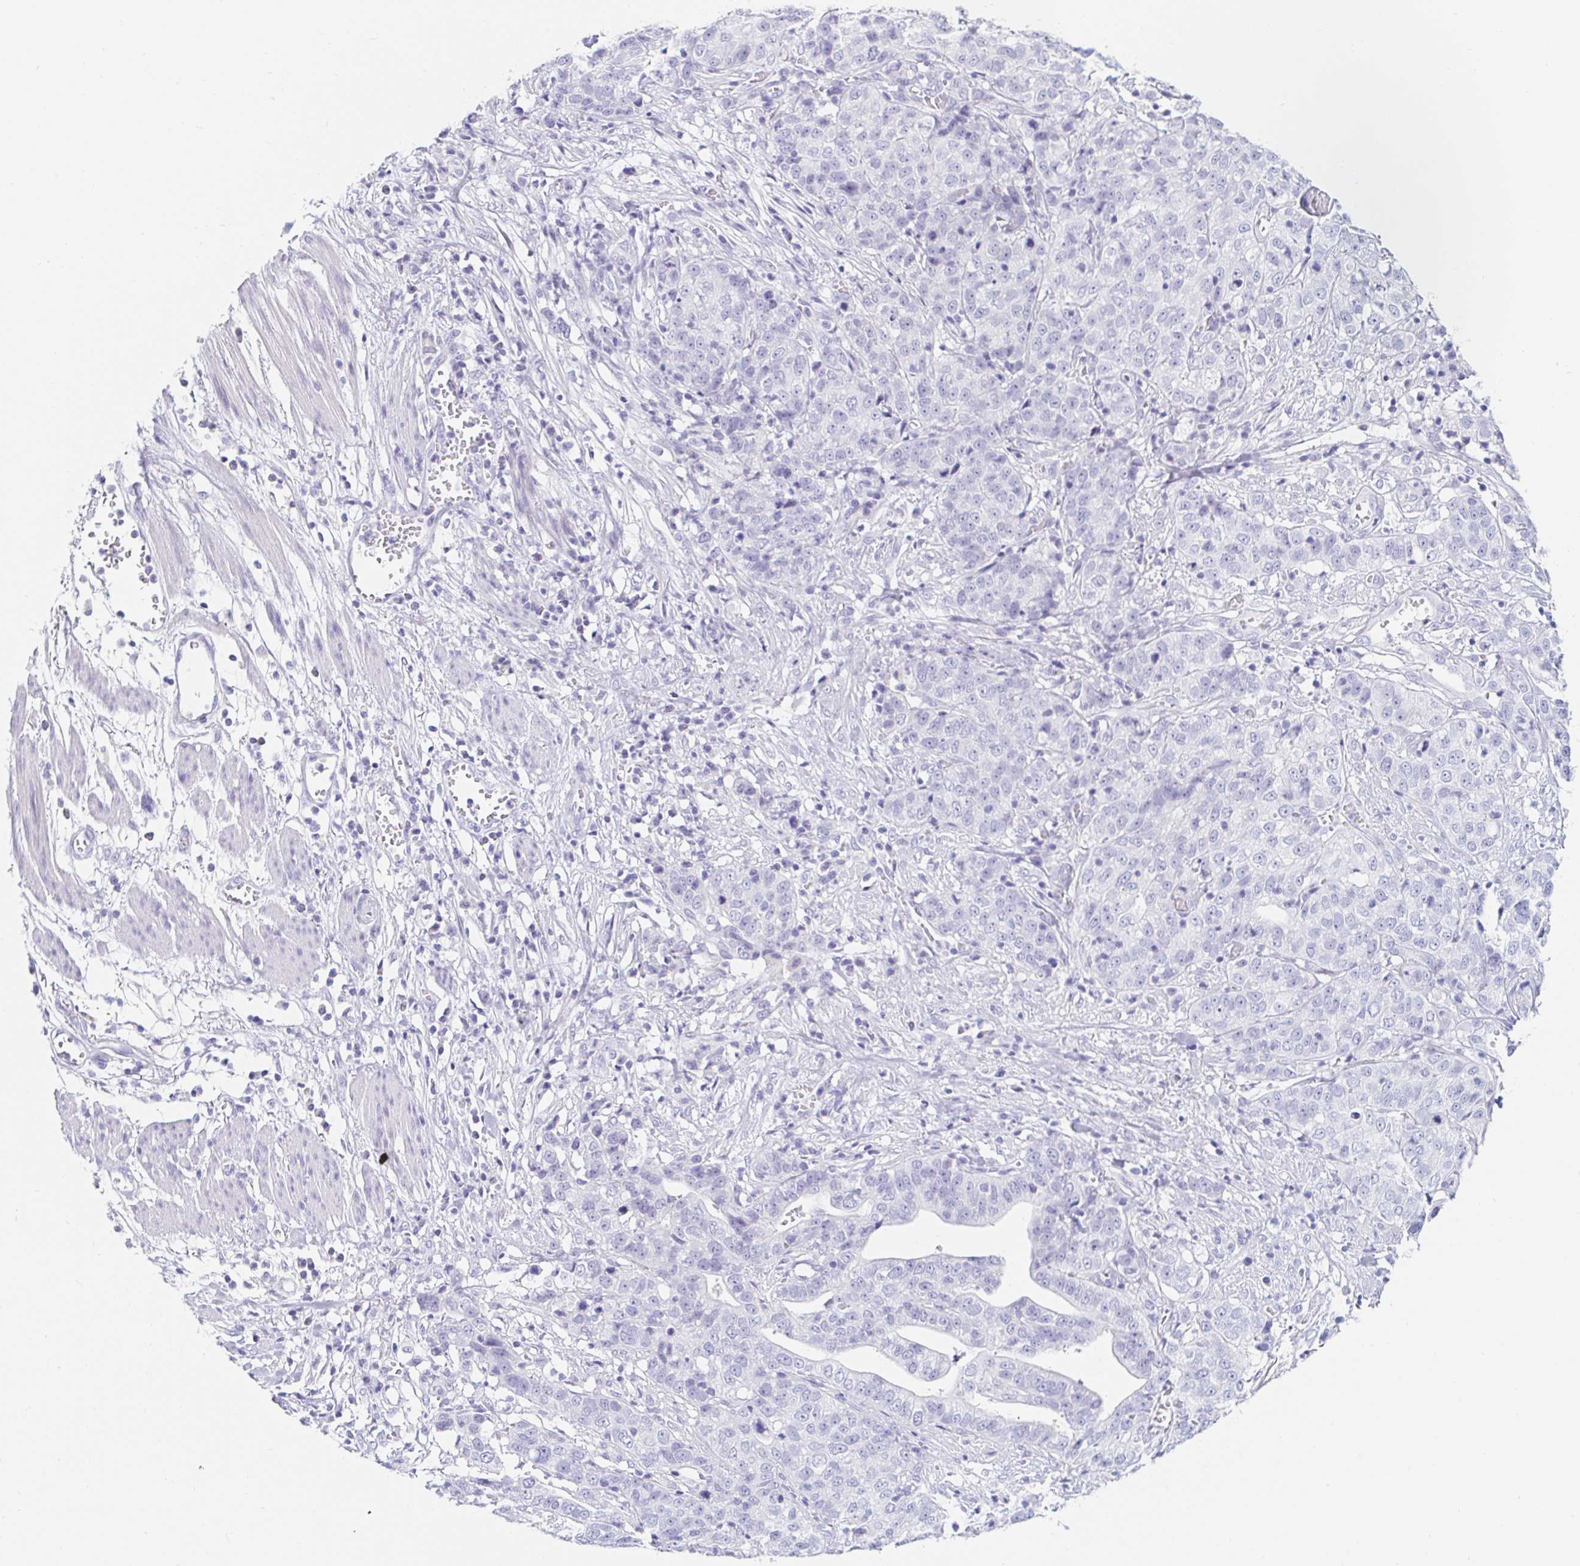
{"staining": {"intensity": "negative", "quantity": "none", "location": "none"}, "tissue": "stomach cancer", "cell_type": "Tumor cells", "image_type": "cancer", "snomed": [{"axis": "morphology", "description": "Adenocarcinoma, NOS"}, {"axis": "topography", "description": "Stomach, upper"}], "caption": "Tumor cells are negative for protein expression in human stomach cancer.", "gene": "TEX44", "patient": {"sex": "female", "age": 67}}